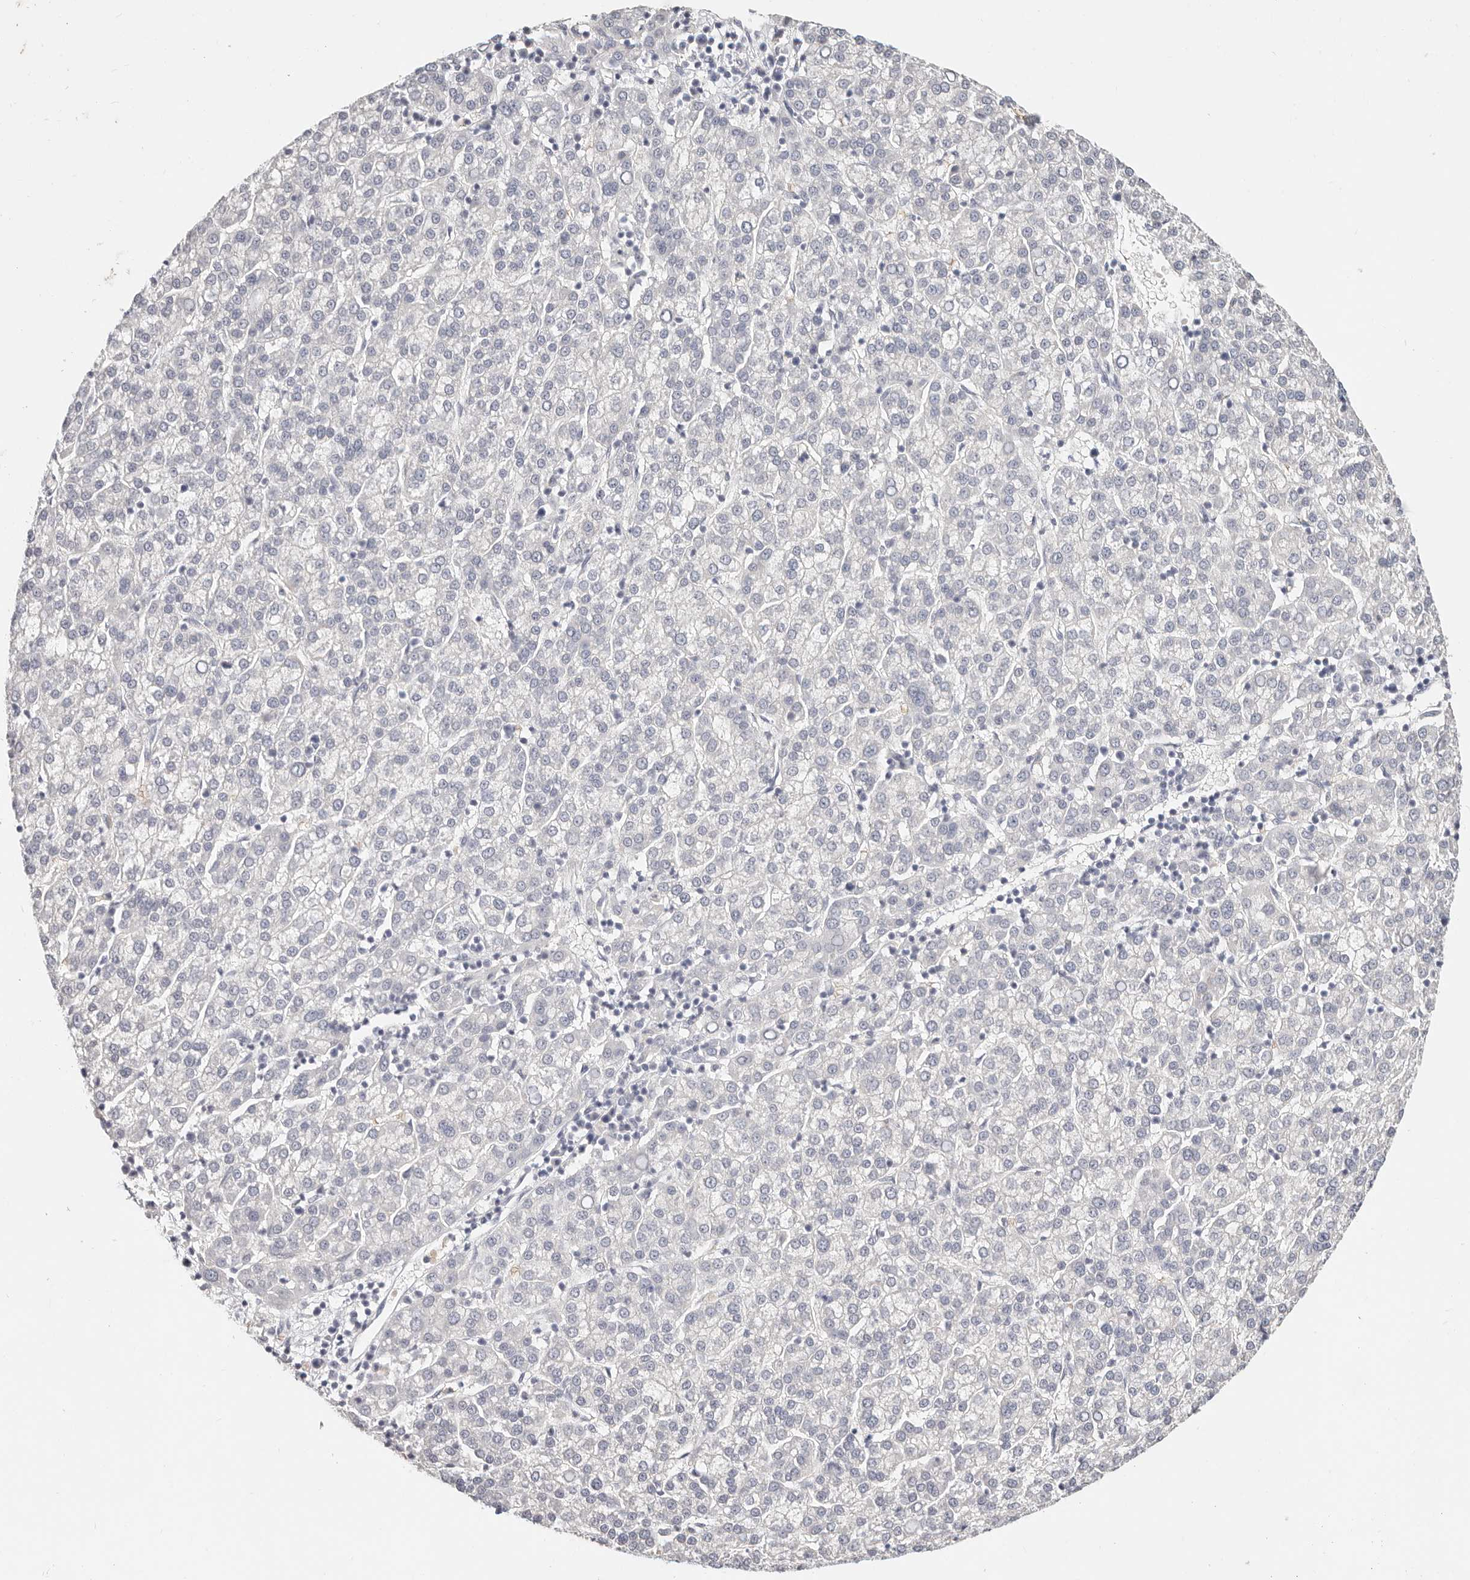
{"staining": {"intensity": "negative", "quantity": "none", "location": "none"}, "tissue": "liver cancer", "cell_type": "Tumor cells", "image_type": "cancer", "snomed": [{"axis": "morphology", "description": "Carcinoma, Hepatocellular, NOS"}, {"axis": "topography", "description": "Liver"}], "caption": "A histopathology image of human liver cancer (hepatocellular carcinoma) is negative for staining in tumor cells. (Brightfield microscopy of DAB (3,3'-diaminobenzidine) immunohistochemistry at high magnification).", "gene": "TMEM63B", "patient": {"sex": "female", "age": 58}}